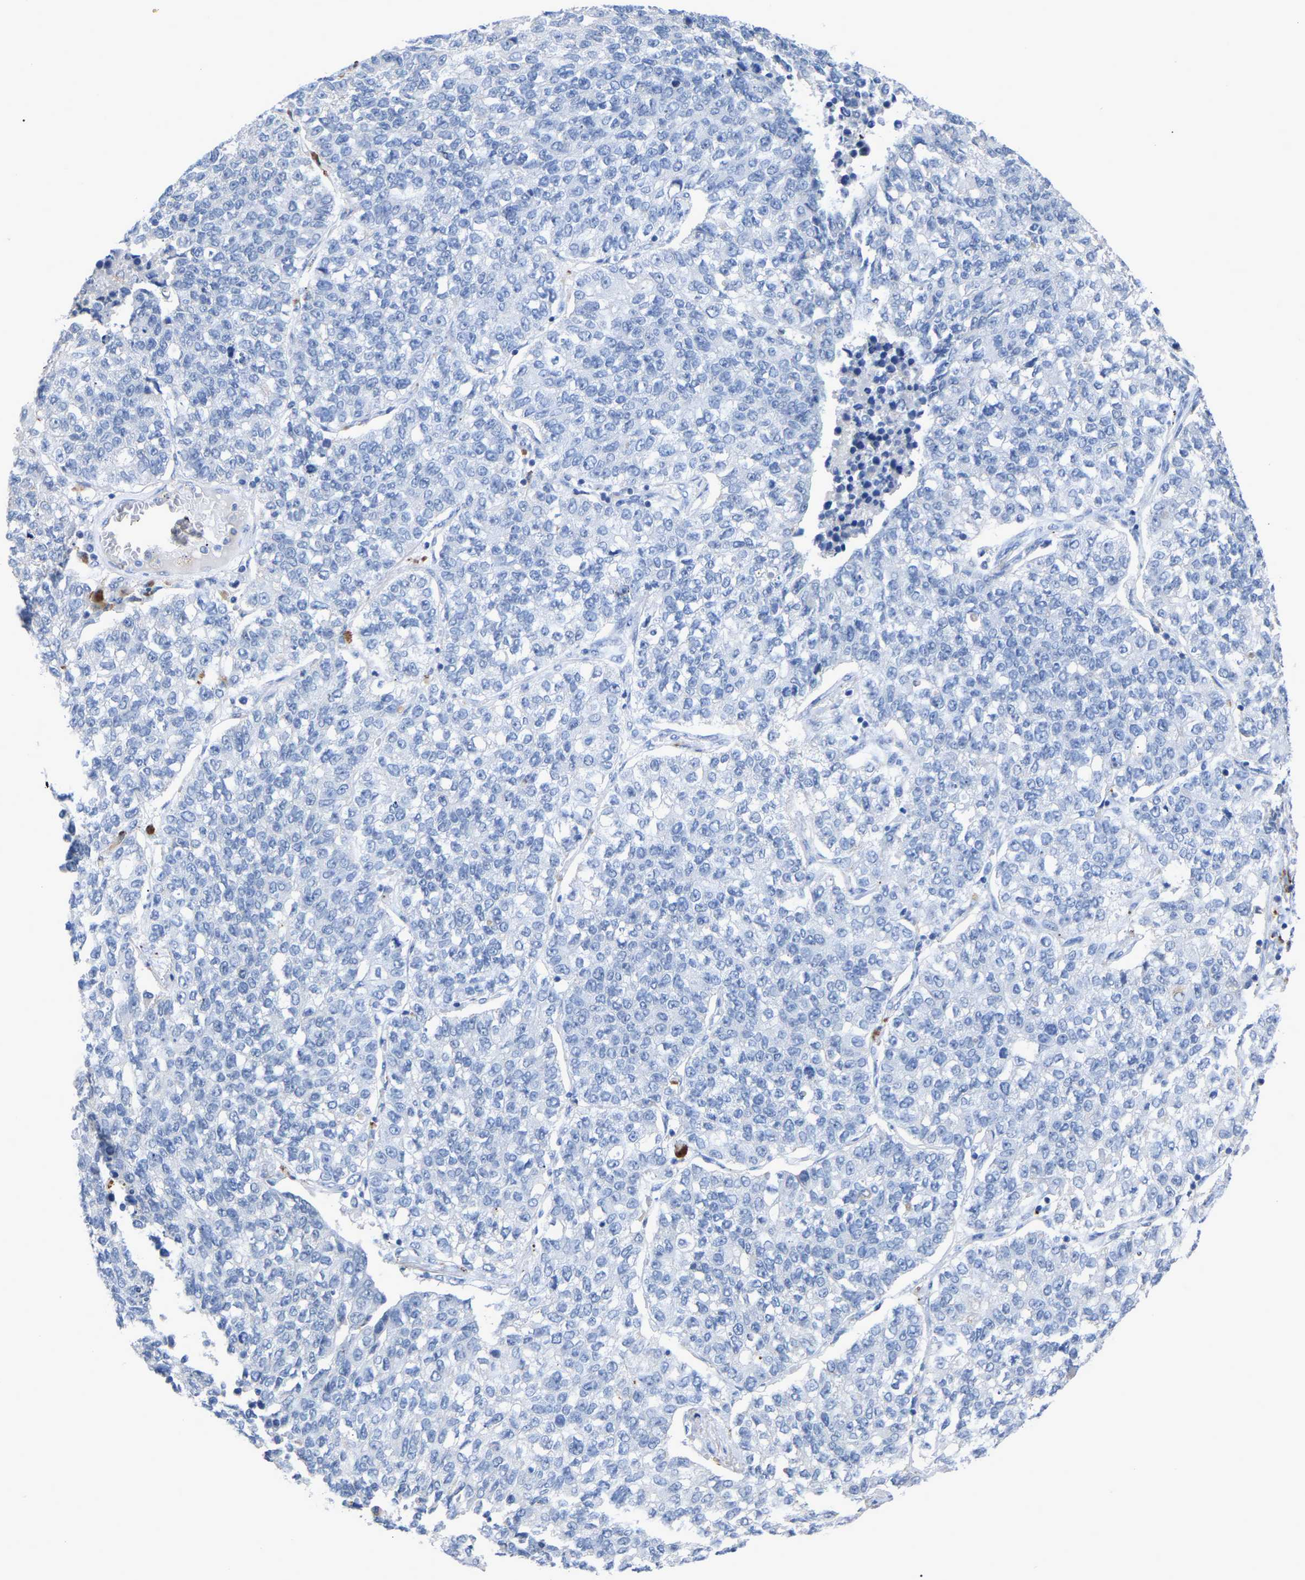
{"staining": {"intensity": "negative", "quantity": "none", "location": "none"}, "tissue": "lung cancer", "cell_type": "Tumor cells", "image_type": "cancer", "snomed": [{"axis": "morphology", "description": "Adenocarcinoma, NOS"}, {"axis": "topography", "description": "Lung"}], "caption": "High magnification brightfield microscopy of adenocarcinoma (lung) stained with DAB (3,3'-diaminobenzidine) (brown) and counterstained with hematoxylin (blue): tumor cells show no significant expression.", "gene": "SMPD2", "patient": {"sex": "male", "age": 49}}